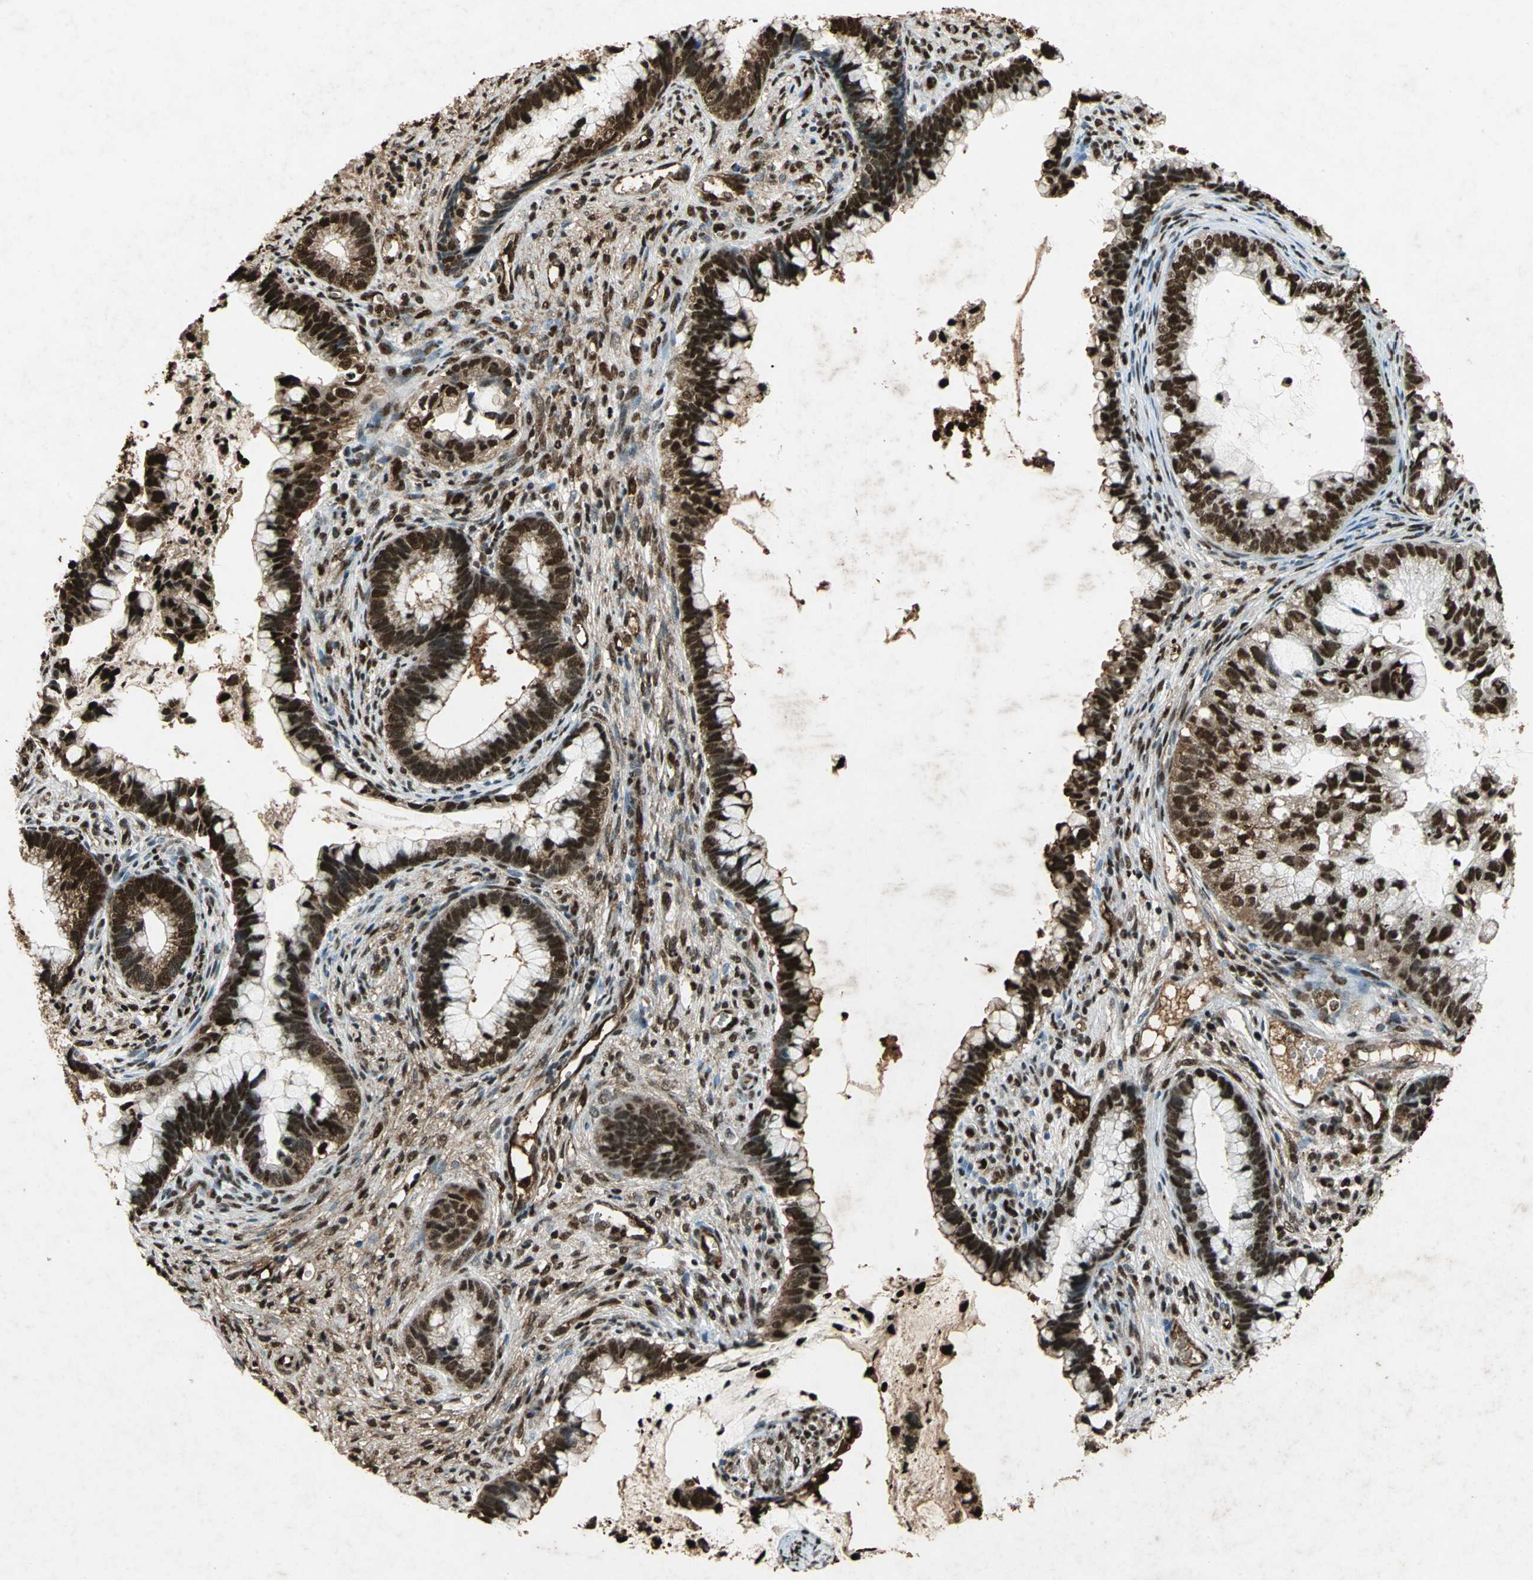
{"staining": {"intensity": "strong", "quantity": ">75%", "location": "cytoplasmic/membranous,nuclear"}, "tissue": "cervical cancer", "cell_type": "Tumor cells", "image_type": "cancer", "snomed": [{"axis": "morphology", "description": "Adenocarcinoma, NOS"}, {"axis": "topography", "description": "Cervix"}], "caption": "Tumor cells reveal high levels of strong cytoplasmic/membranous and nuclear staining in about >75% of cells in human cervical cancer.", "gene": "ANP32A", "patient": {"sex": "female", "age": 44}}